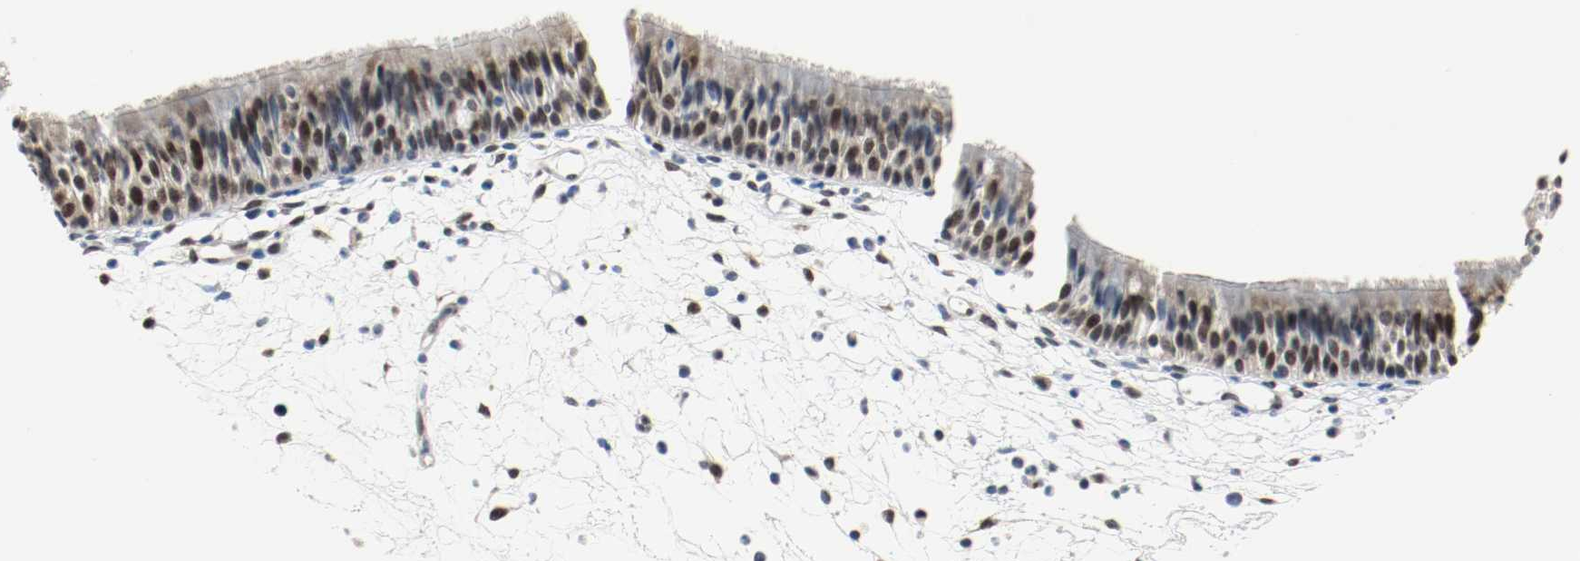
{"staining": {"intensity": "moderate", "quantity": ">75%", "location": "cytoplasmic/membranous,nuclear"}, "tissue": "nasopharynx", "cell_type": "Respiratory epithelial cells", "image_type": "normal", "snomed": [{"axis": "morphology", "description": "Normal tissue, NOS"}, {"axis": "topography", "description": "Nasopharynx"}], "caption": "IHC (DAB) staining of benign nasopharynx reveals moderate cytoplasmic/membranous,nuclear protein expression in about >75% of respiratory epithelial cells.", "gene": "PPME1", "patient": {"sex": "female", "age": 54}}